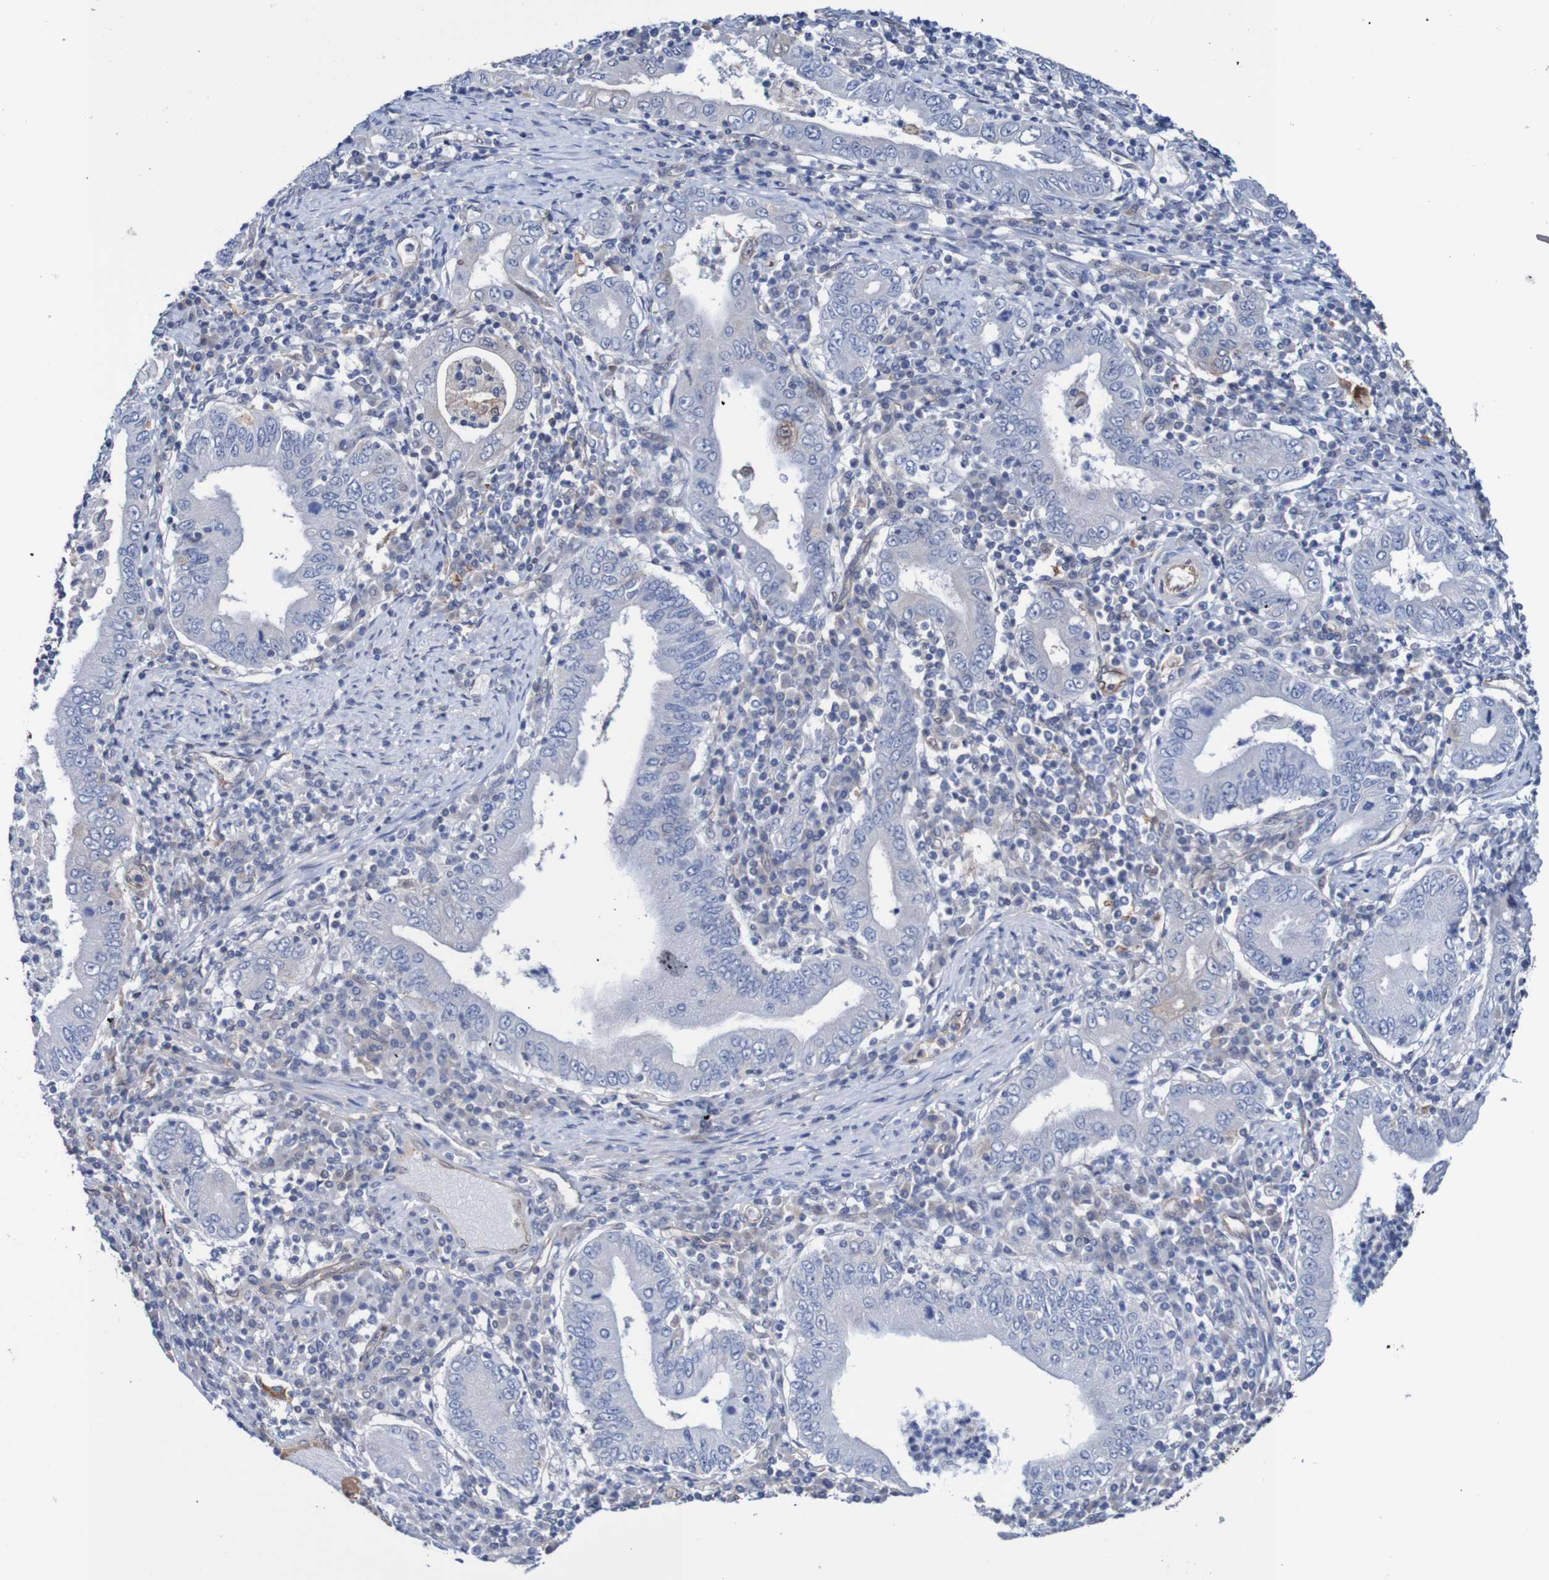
{"staining": {"intensity": "negative", "quantity": "none", "location": "none"}, "tissue": "stomach cancer", "cell_type": "Tumor cells", "image_type": "cancer", "snomed": [{"axis": "morphology", "description": "Normal tissue, NOS"}, {"axis": "morphology", "description": "Adenocarcinoma, NOS"}, {"axis": "topography", "description": "Esophagus"}, {"axis": "topography", "description": "Stomach, upper"}, {"axis": "topography", "description": "Peripheral nerve tissue"}], "caption": "IHC micrograph of human stomach adenocarcinoma stained for a protein (brown), which displays no staining in tumor cells.", "gene": "RIGI", "patient": {"sex": "male", "age": 62}}